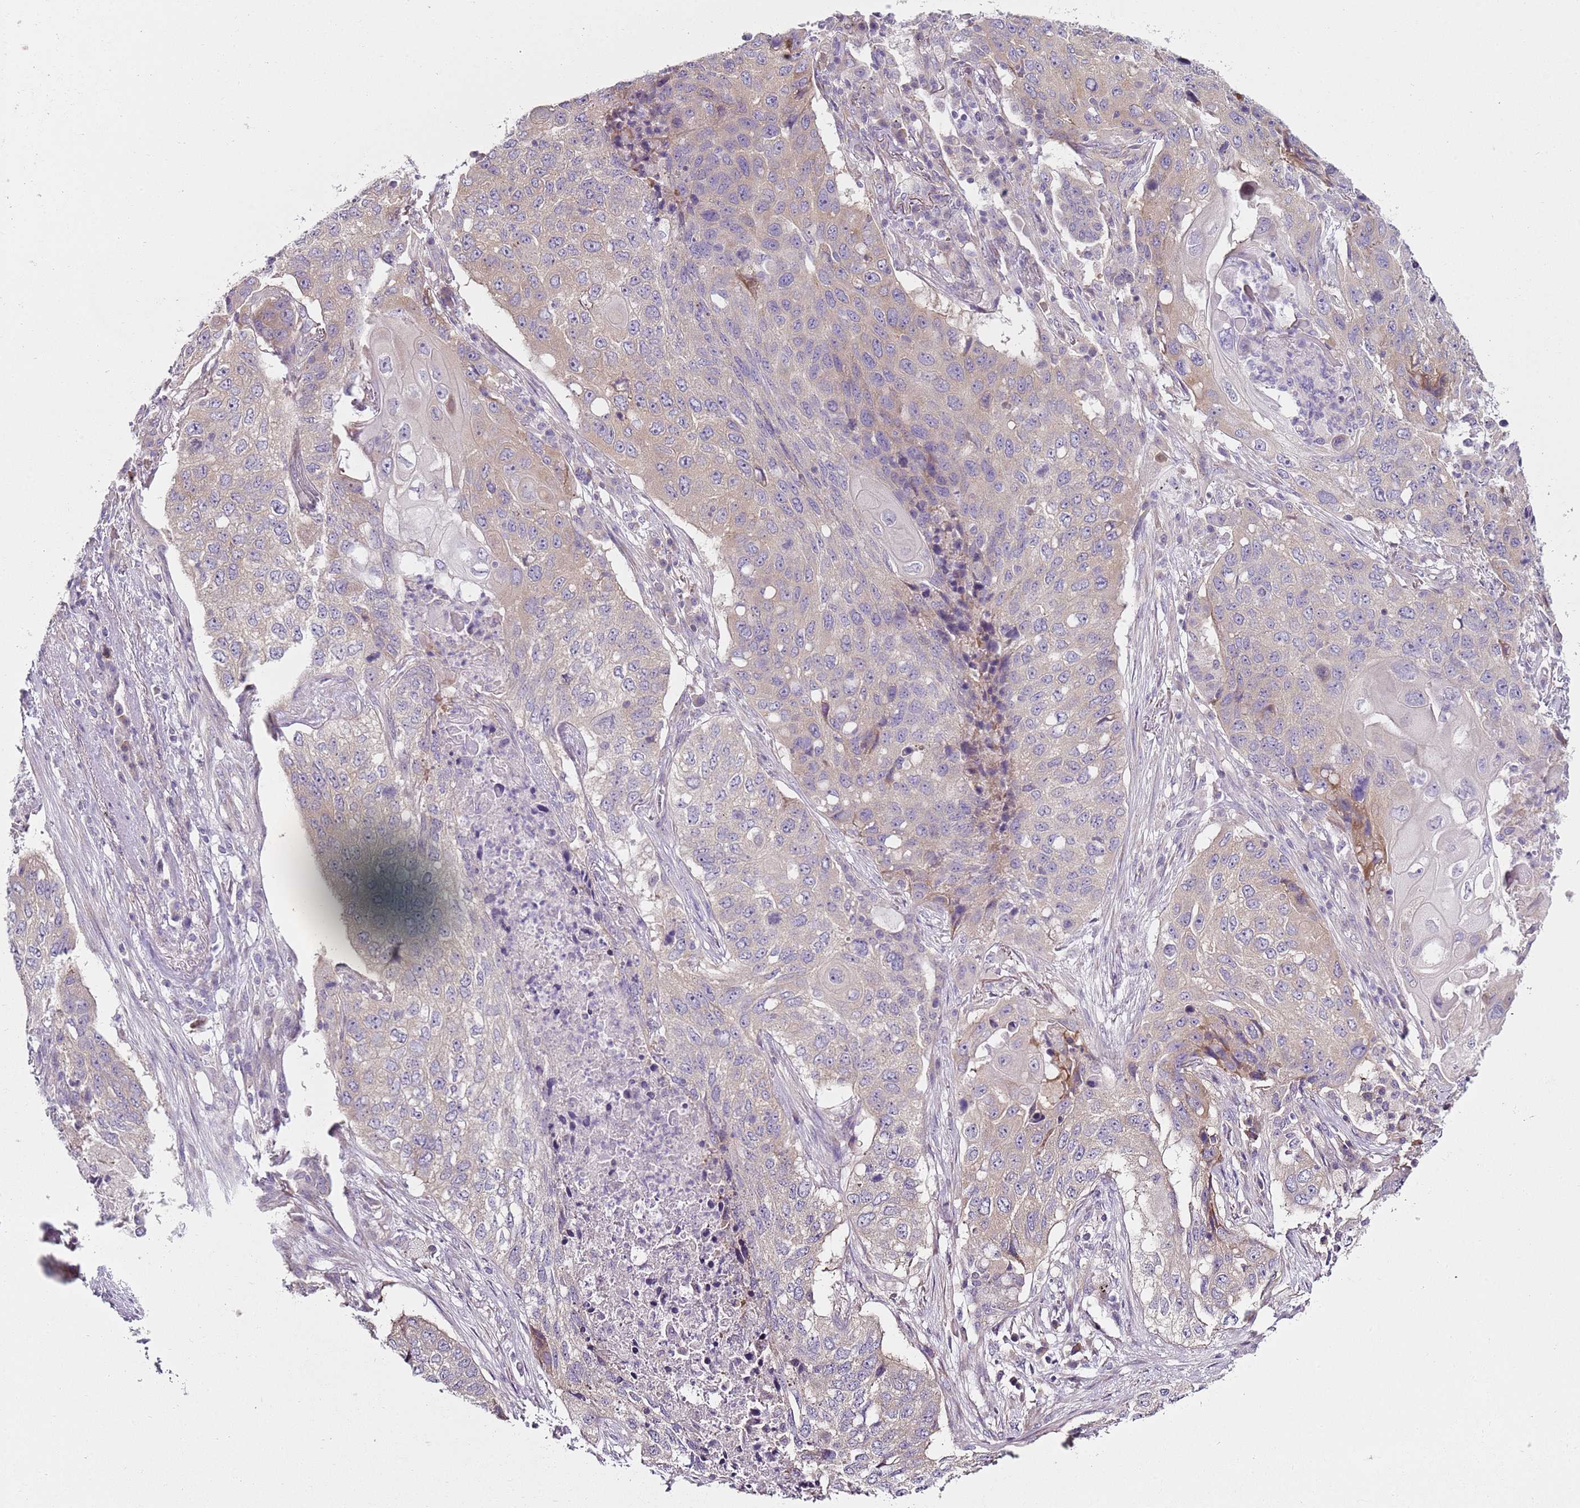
{"staining": {"intensity": "weak", "quantity": "<25%", "location": "cytoplasmic/membranous"}, "tissue": "lung cancer", "cell_type": "Tumor cells", "image_type": "cancer", "snomed": [{"axis": "morphology", "description": "Squamous cell carcinoma, NOS"}, {"axis": "topography", "description": "Lung"}], "caption": "Immunohistochemistry (IHC) of lung squamous cell carcinoma displays no staining in tumor cells.", "gene": "SLC26A6", "patient": {"sex": "female", "age": 63}}